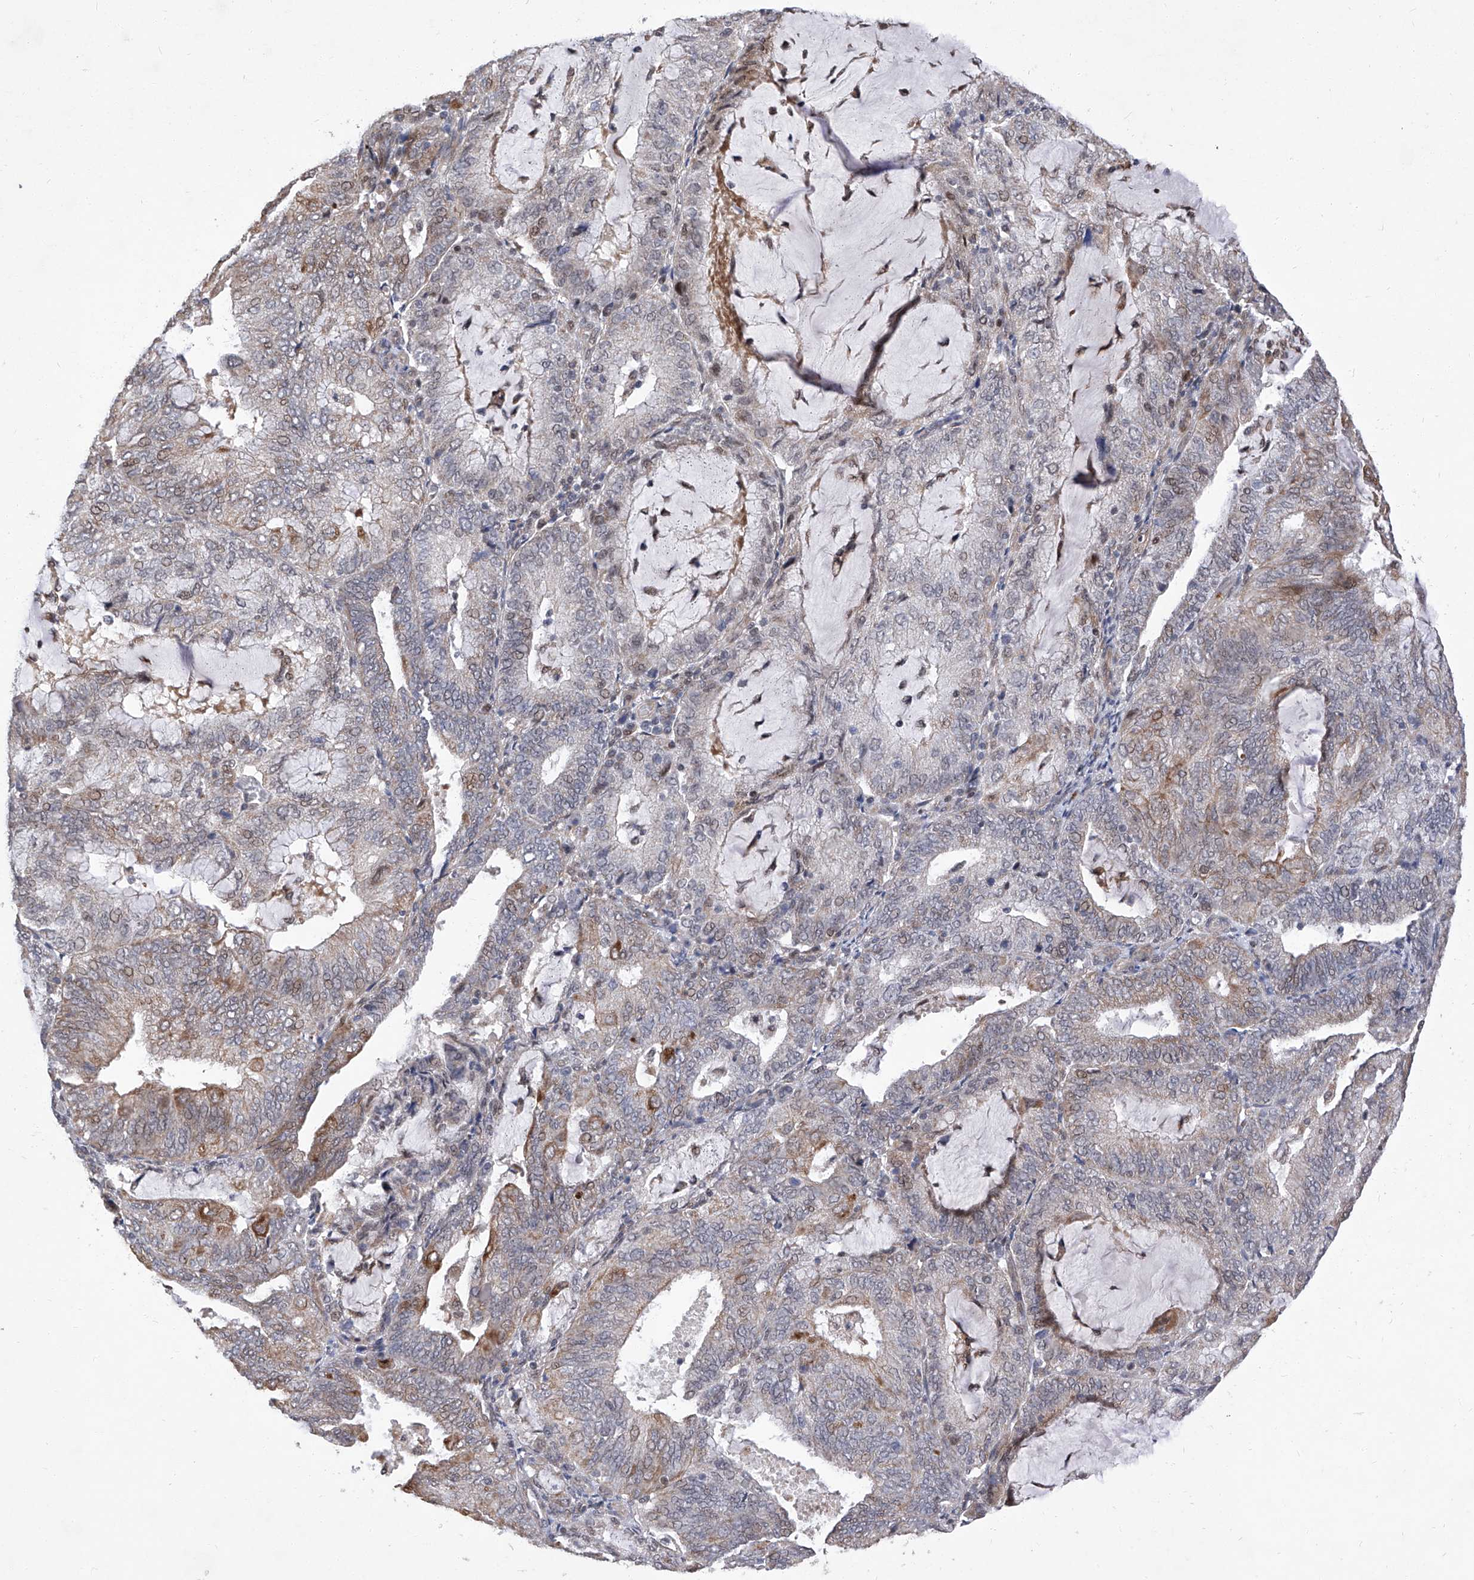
{"staining": {"intensity": "moderate", "quantity": "<25%", "location": "cytoplasmic/membranous"}, "tissue": "endometrial cancer", "cell_type": "Tumor cells", "image_type": "cancer", "snomed": [{"axis": "morphology", "description": "Adenocarcinoma, NOS"}, {"axis": "topography", "description": "Endometrium"}], "caption": "A low amount of moderate cytoplasmic/membranous staining is present in approximately <25% of tumor cells in adenocarcinoma (endometrial) tissue.", "gene": "FARP2", "patient": {"sex": "female", "age": 81}}